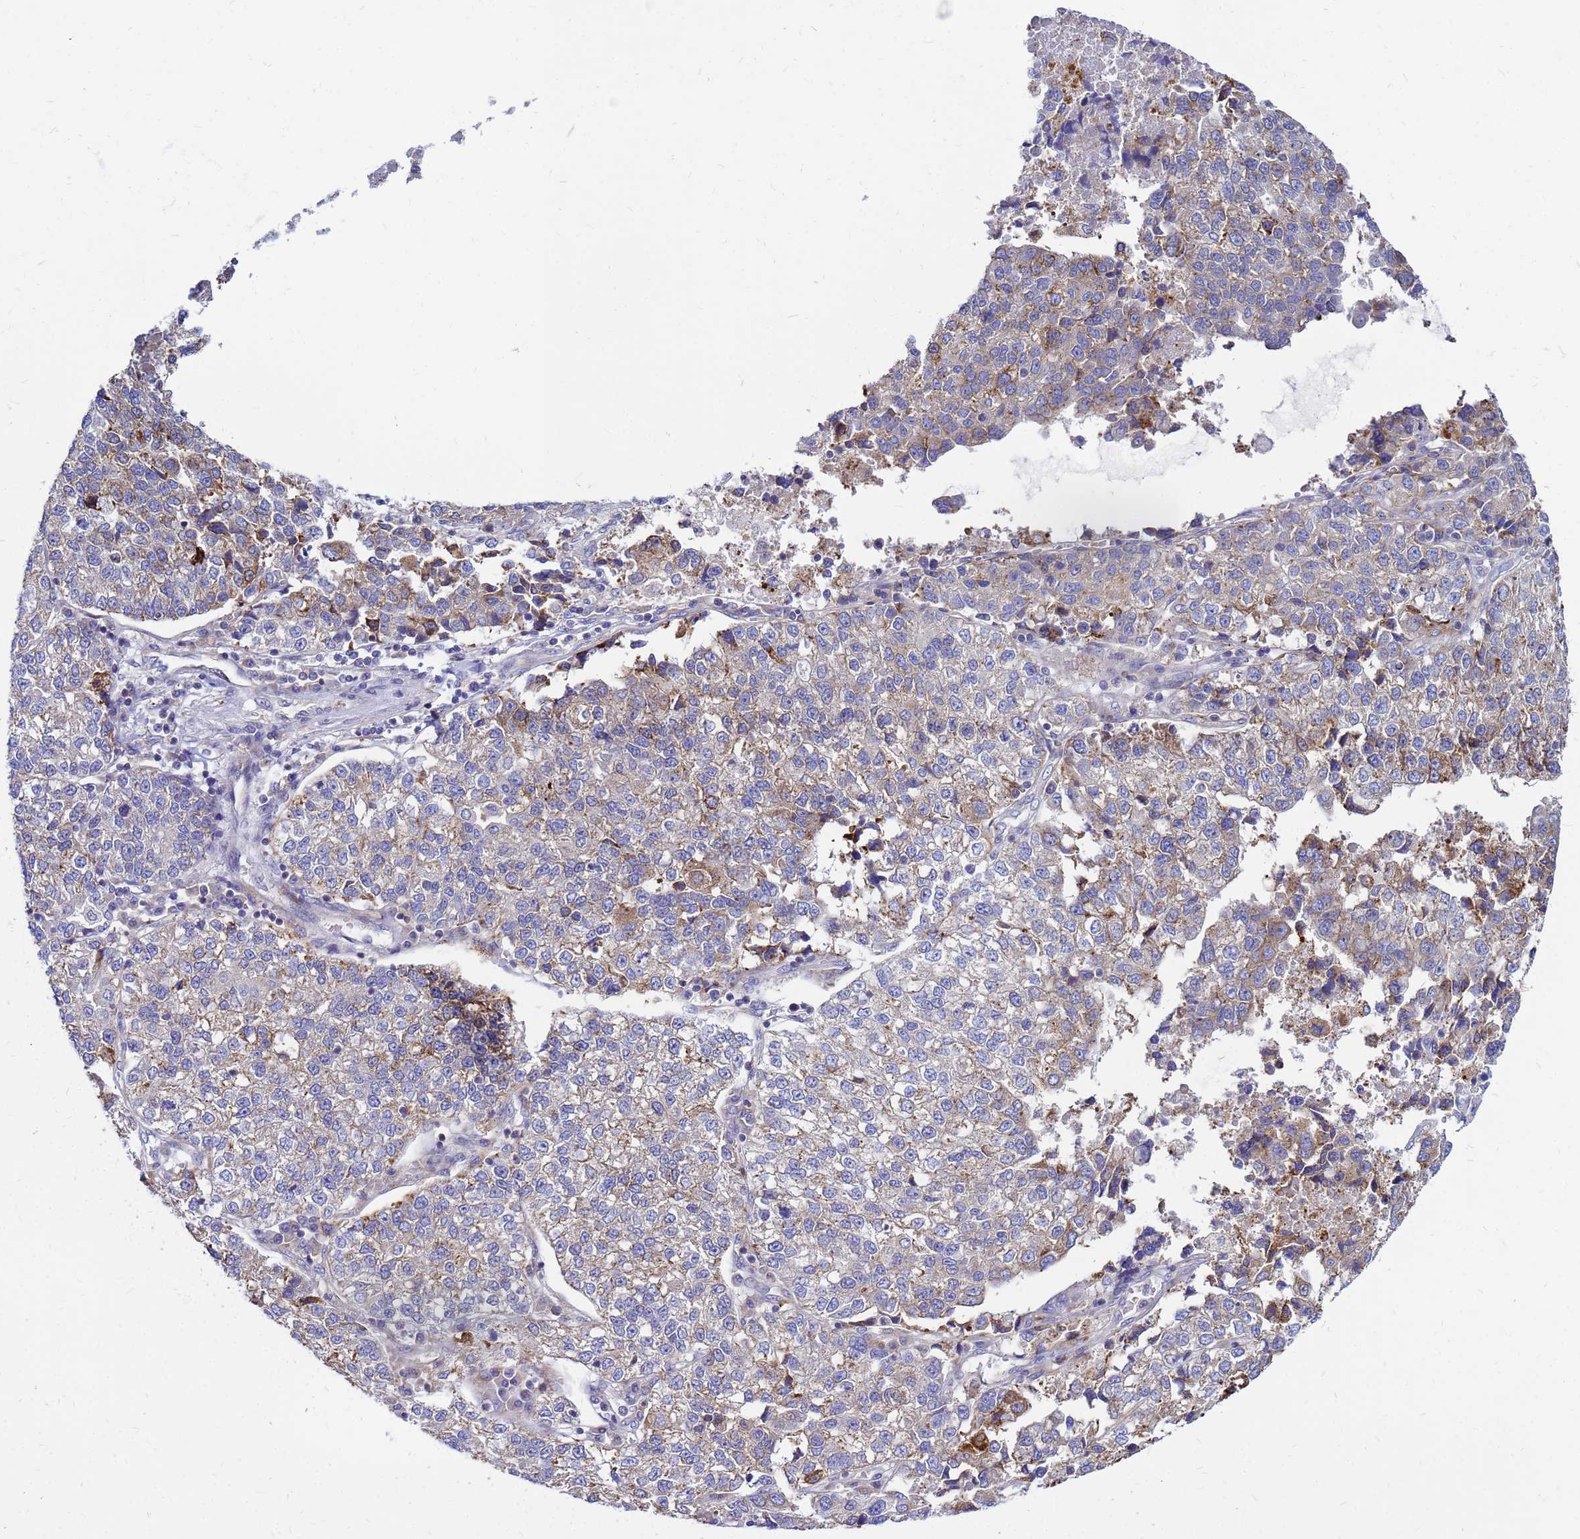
{"staining": {"intensity": "moderate", "quantity": "<25%", "location": "cytoplasmic/membranous"}, "tissue": "lung cancer", "cell_type": "Tumor cells", "image_type": "cancer", "snomed": [{"axis": "morphology", "description": "Adenocarcinoma, NOS"}, {"axis": "topography", "description": "Lung"}], "caption": "Immunohistochemical staining of adenocarcinoma (lung) demonstrates low levels of moderate cytoplasmic/membranous protein expression in about <25% of tumor cells. (brown staining indicates protein expression, while blue staining denotes nuclei).", "gene": "FHIP1A", "patient": {"sex": "male", "age": 49}}